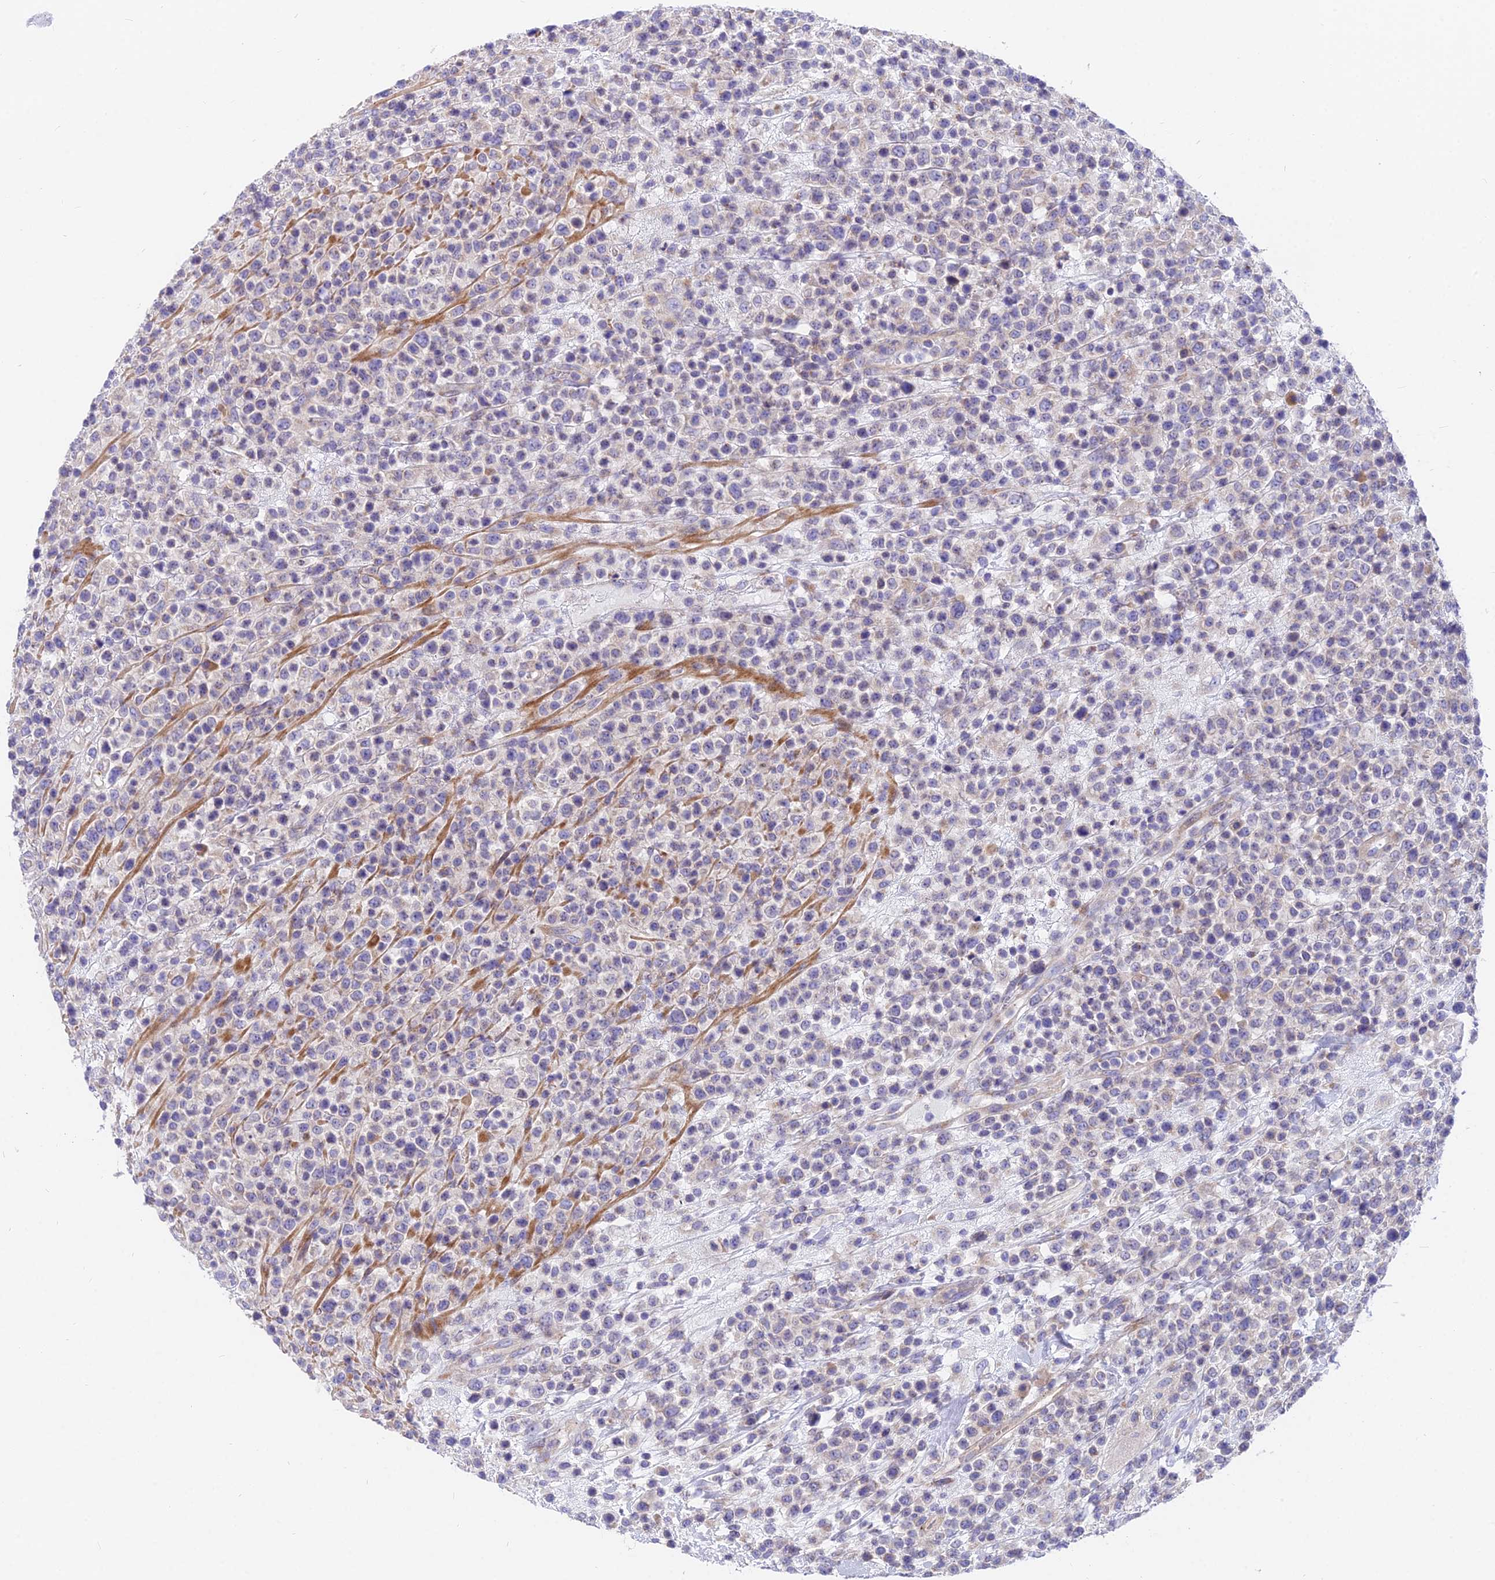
{"staining": {"intensity": "negative", "quantity": "none", "location": "none"}, "tissue": "lymphoma", "cell_type": "Tumor cells", "image_type": "cancer", "snomed": [{"axis": "morphology", "description": "Malignant lymphoma, non-Hodgkin's type, High grade"}, {"axis": "topography", "description": "Colon"}], "caption": "DAB (3,3'-diaminobenzidine) immunohistochemical staining of human lymphoma displays no significant expression in tumor cells.", "gene": "MVB12A", "patient": {"sex": "female", "age": 53}}